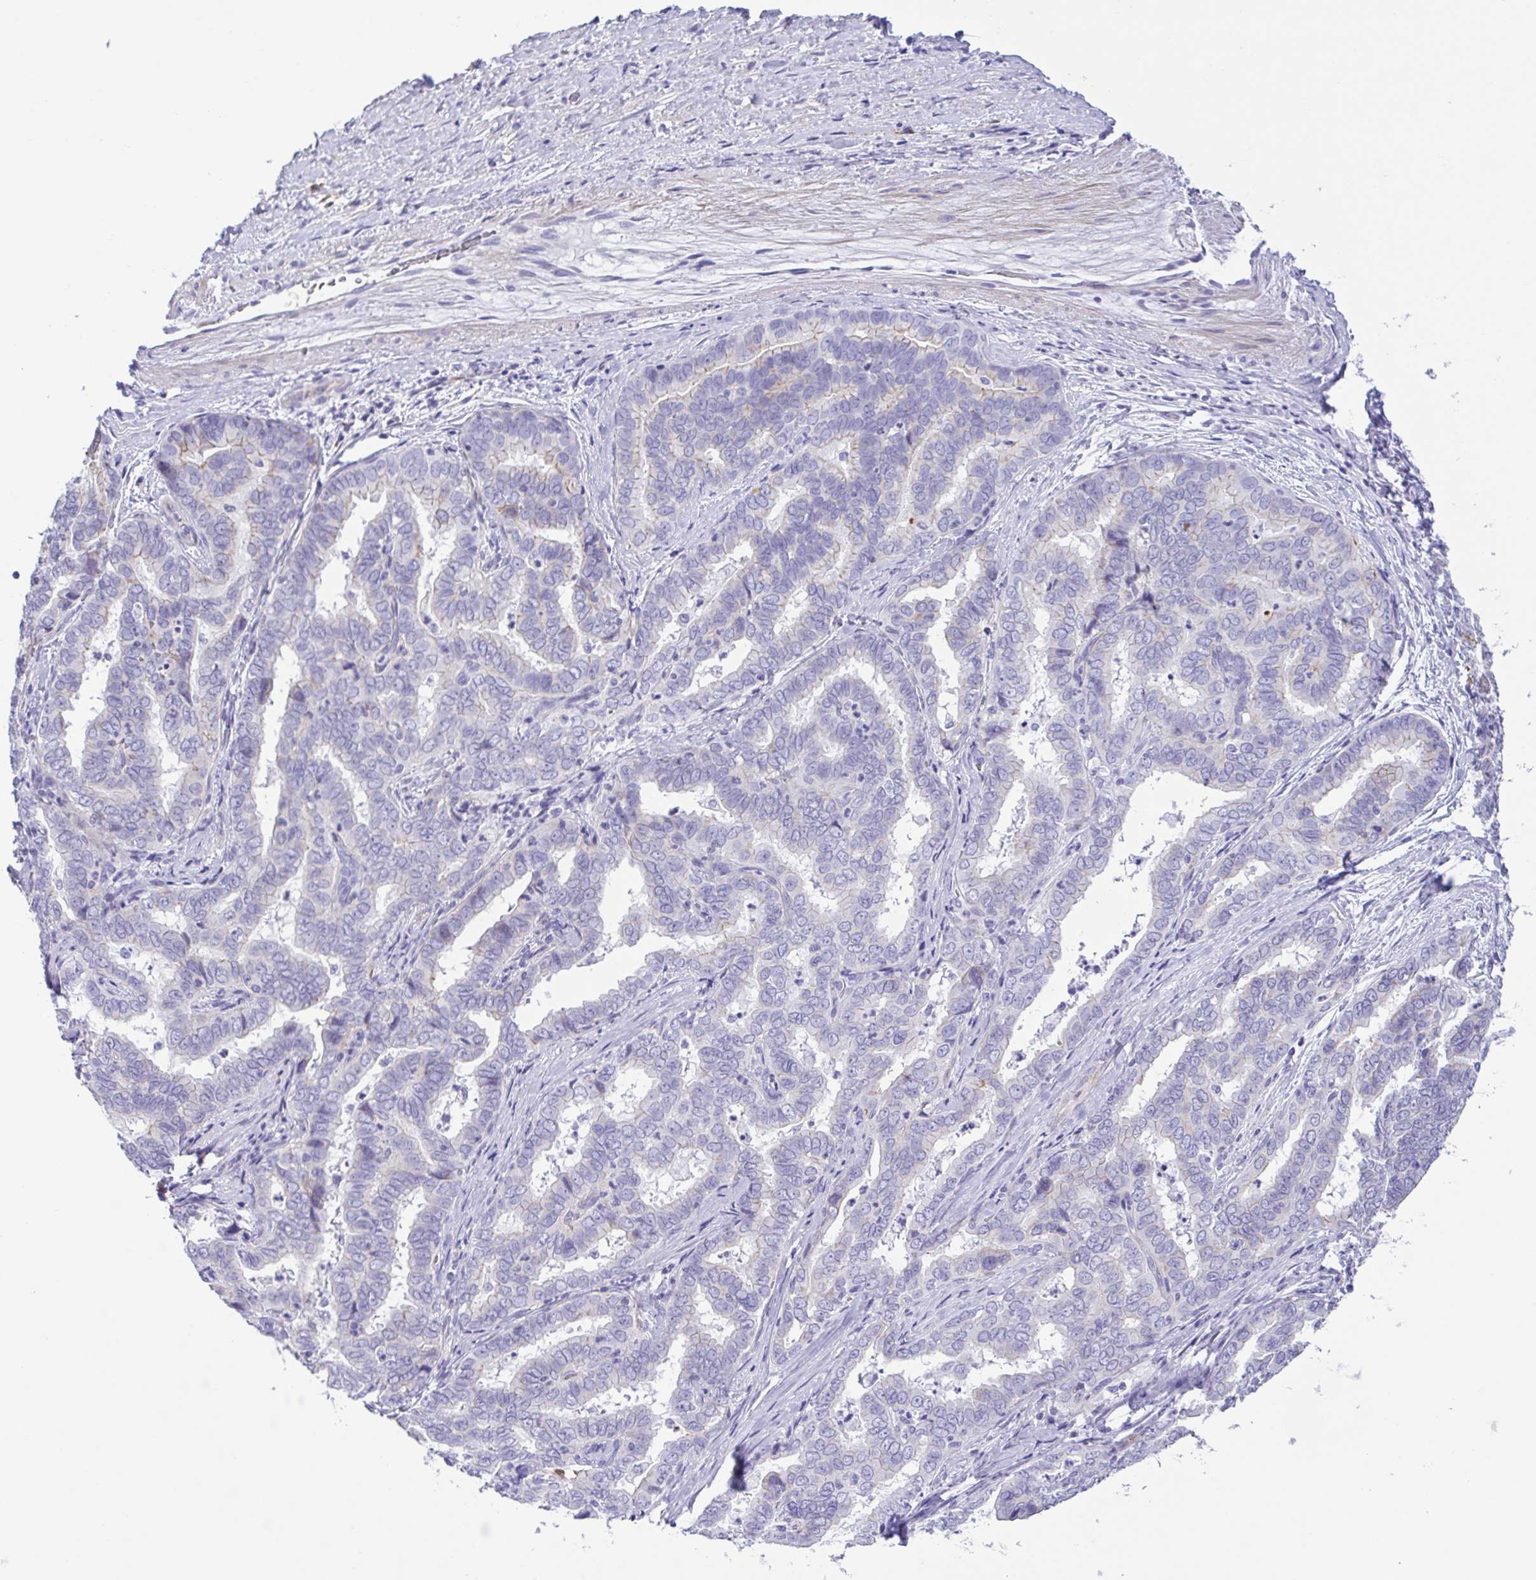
{"staining": {"intensity": "negative", "quantity": "none", "location": "none"}, "tissue": "liver cancer", "cell_type": "Tumor cells", "image_type": "cancer", "snomed": [{"axis": "morphology", "description": "Cholangiocarcinoma"}, {"axis": "topography", "description": "Liver"}], "caption": "There is no significant staining in tumor cells of liver cancer.", "gene": "GPR182", "patient": {"sex": "female", "age": 64}}